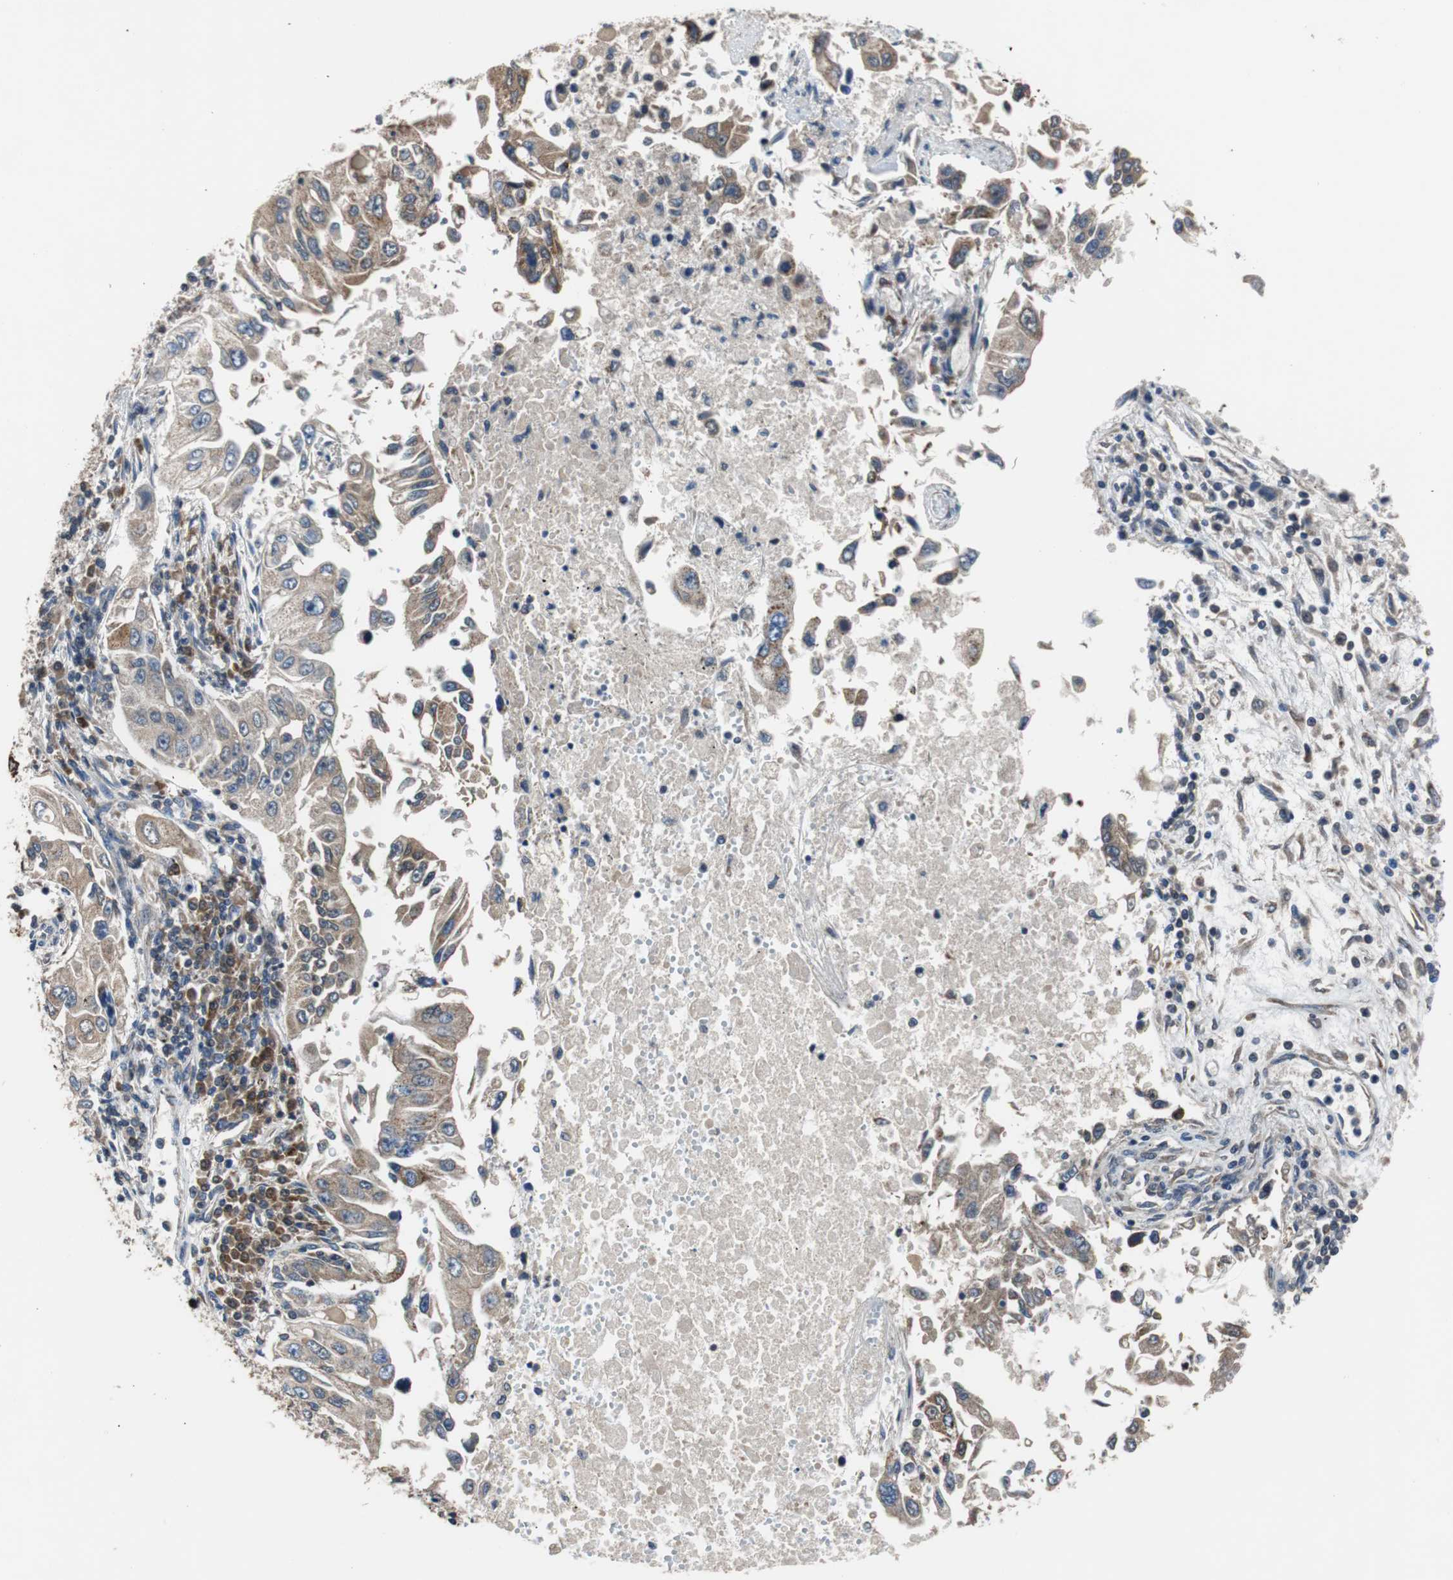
{"staining": {"intensity": "moderate", "quantity": ">75%", "location": "cytoplasmic/membranous"}, "tissue": "lung cancer", "cell_type": "Tumor cells", "image_type": "cancer", "snomed": [{"axis": "morphology", "description": "Adenocarcinoma, NOS"}, {"axis": "topography", "description": "Lung"}], "caption": "Immunohistochemical staining of adenocarcinoma (lung) demonstrates medium levels of moderate cytoplasmic/membranous protein staining in about >75% of tumor cells.", "gene": "PITRM1", "patient": {"sex": "male", "age": 84}}